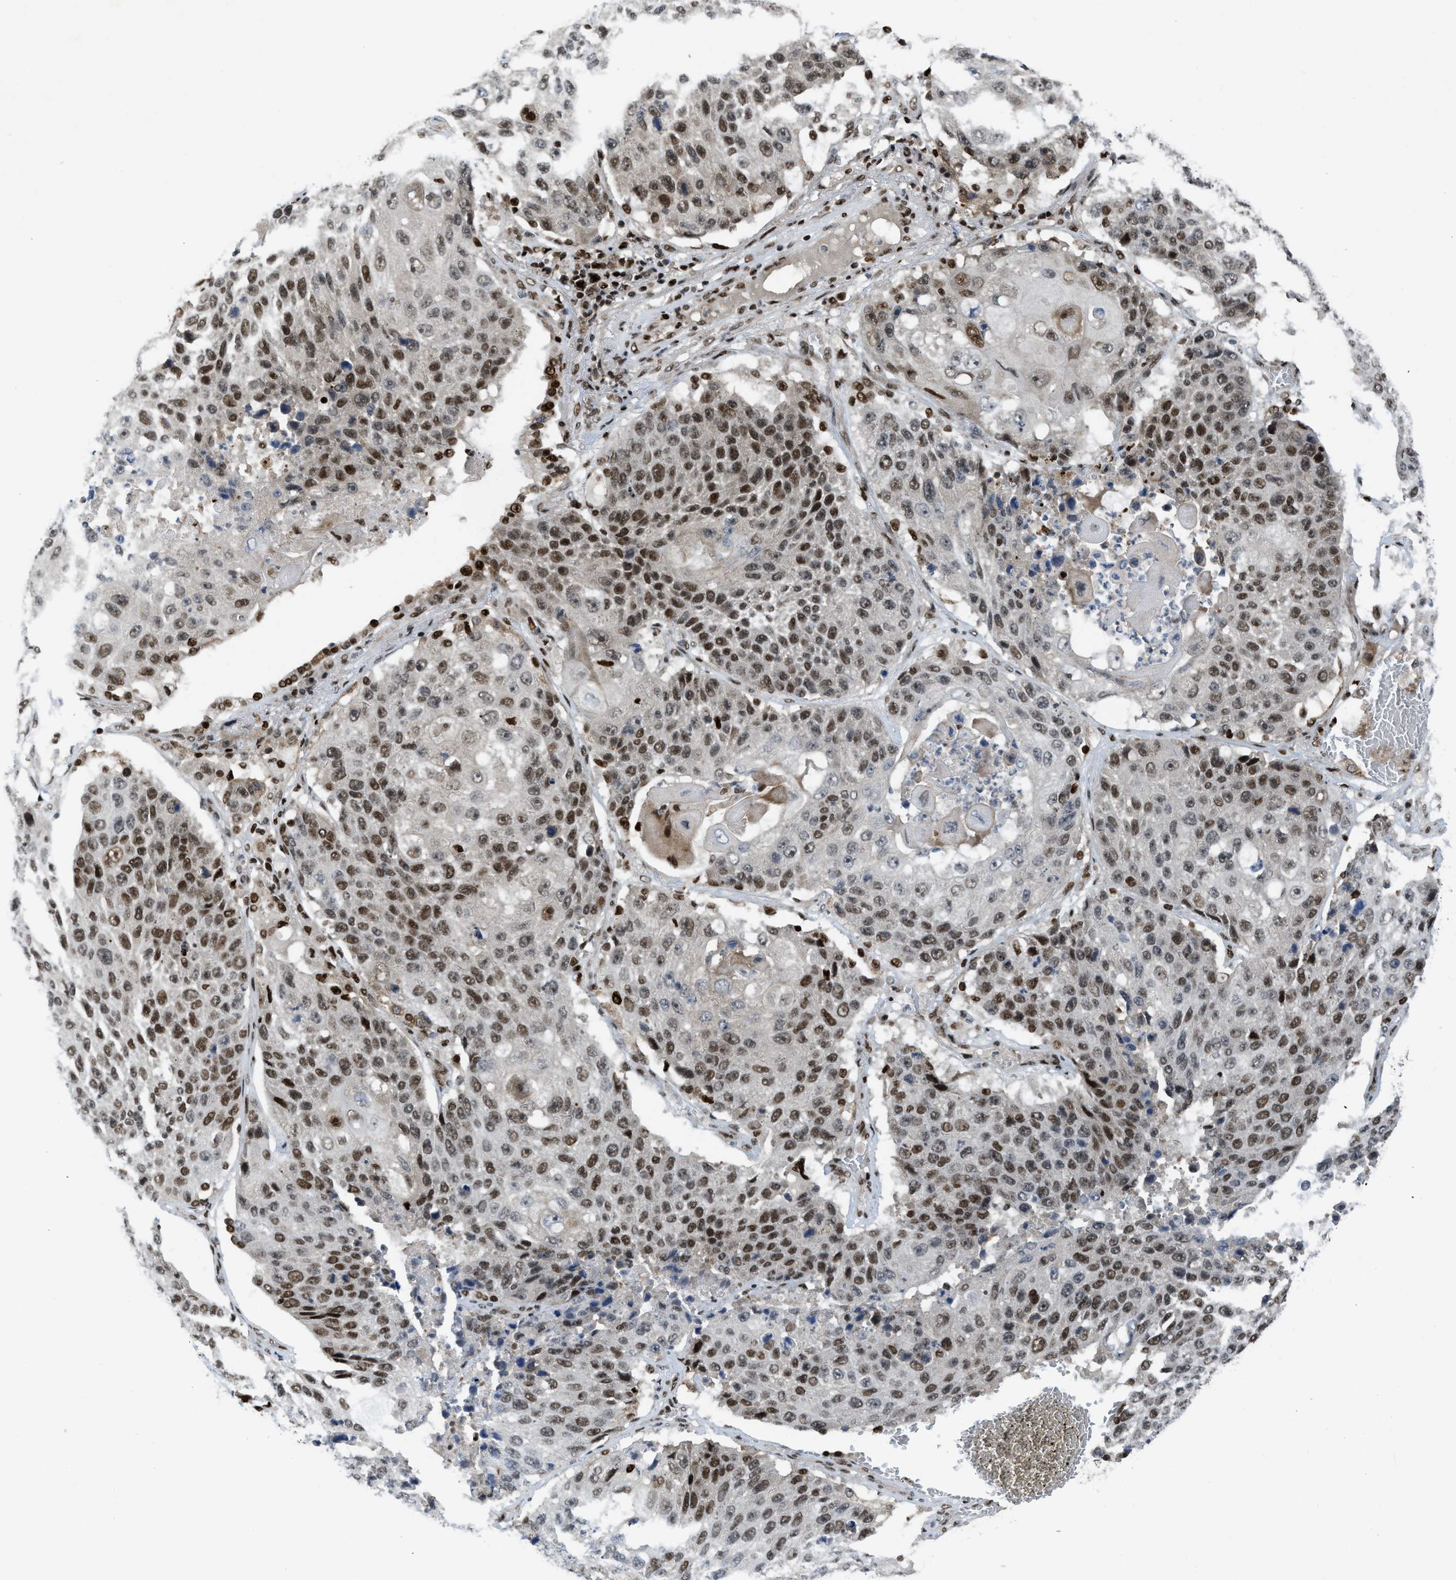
{"staining": {"intensity": "strong", "quantity": ">75%", "location": "nuclear"}, "tissue": "lung cancer", "cell_type": "Tumor cells", "image_type": "cancer", "snomed": [{"axis": "morphology", "description": "Squamous cell carcinoma, NOS"}, {"axis": "topography", "description": "Lung"}], "caption": "IHC of lung cancer (squamous cell carcinoma) displays high levels of strong nuclear staining in approximately >75% of tumor cells. Using DAB (brown) and hematoxylin (blue) stains, captured at high magnification using brightfield microscopy.", "gene": "RFX5", "patient": {"sex": "male", "age": 61}}